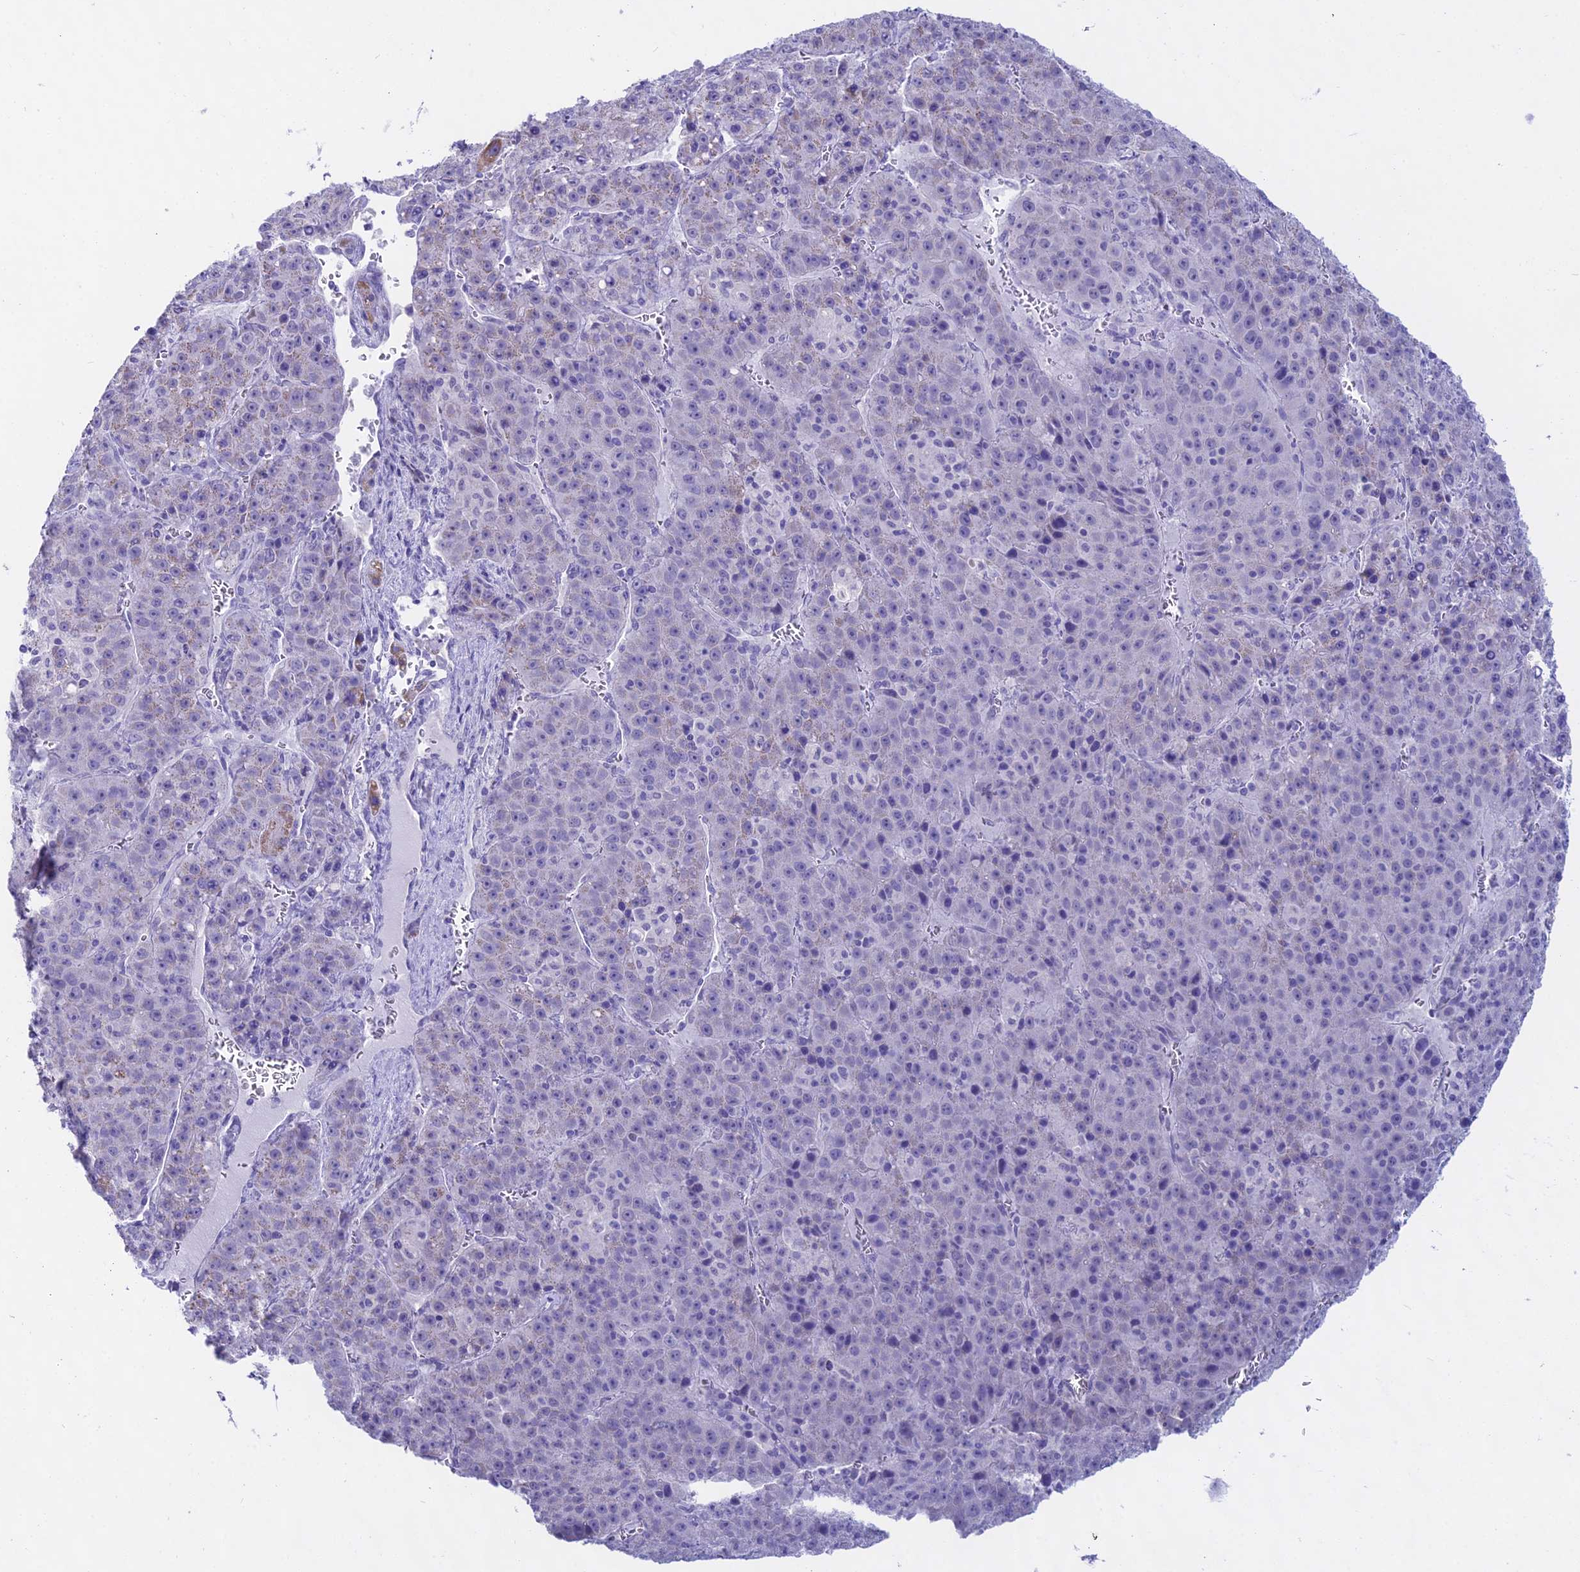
{"staining": {"intensity": "weak", "quantity": "<25%", "location": "cytoplasmic/membranous"}, "tissue": "liver cancer", "cell_type": "Tumor cells", "image_type": "cancer", "snomed": [{"axis": "morphology", "description": "Carcinoma, Hepatocellular, NOS"}, {"axis": "topography", "description": "Liver"}], "caption": "A histopathology image of human hepatocellular carcinoma (liver) is negative for staining in tumor cells. Nuclei are stained in blue.", "gene": "CGB2", "patient": {"sex": "female", "age": 53}}